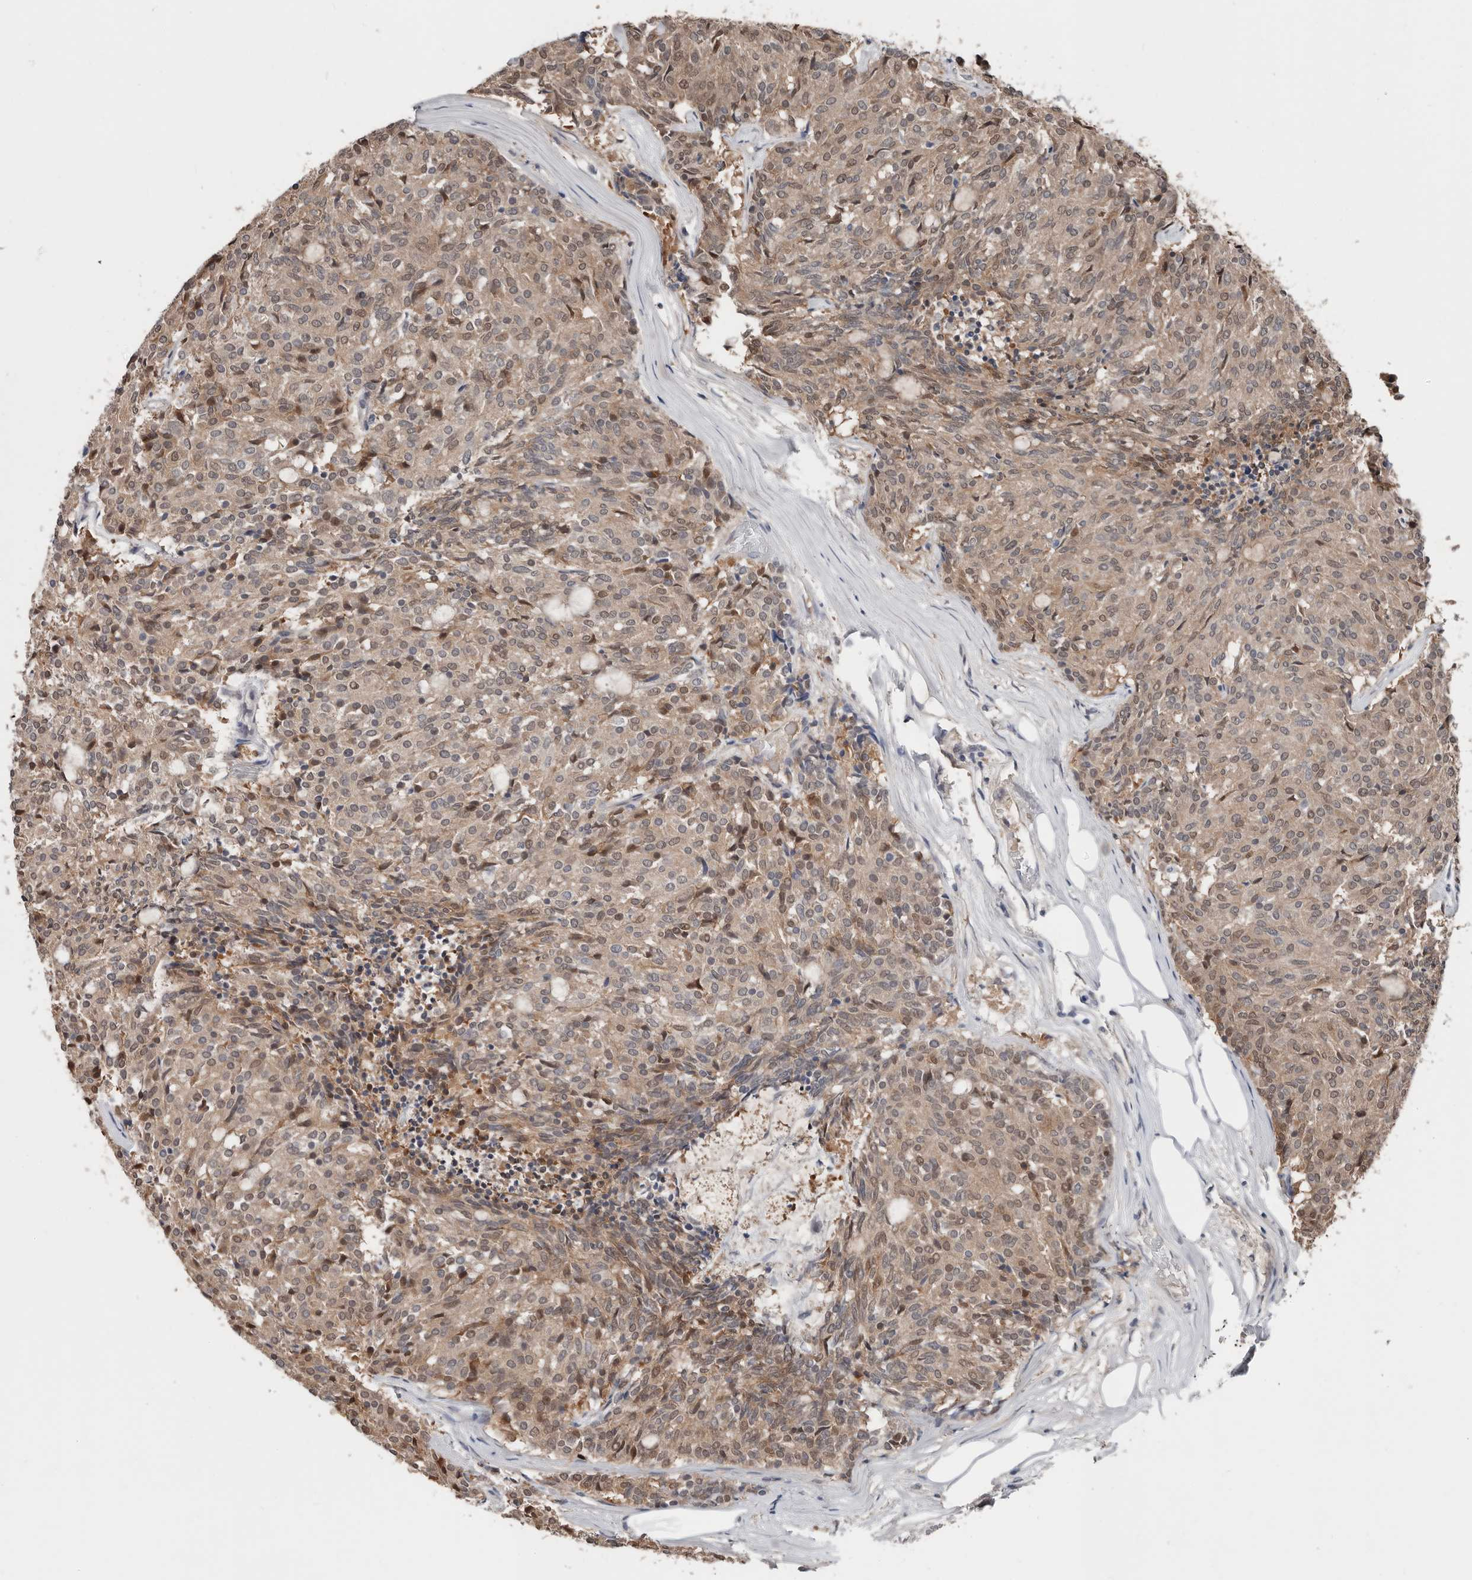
{"staining": {"intensity": "weak", "quantity": ">75%", "location": "cytoplasmic/membranous,nuclear"}, "tissue": "carcinoid", "cell_type": "Tumor cells", "image_type": "cancer", "snomed": [{"axis": "morphology", "description": "Carcinoid, malignant, NOS"}, {"axis": "topography", "description": "Pancreas"}], "caption": "Tumor cells show low levels of weak cytoplasmic/membranous and nuclear positivity in about >75% of cells in human carcinoid (malignant). (DAB (3,3'-diaminobenzidine) = brown stain, brightfield microscopy at high magnification).", "gene": "ASRGL1", "patient": {"sex": "female", "age": 54}}